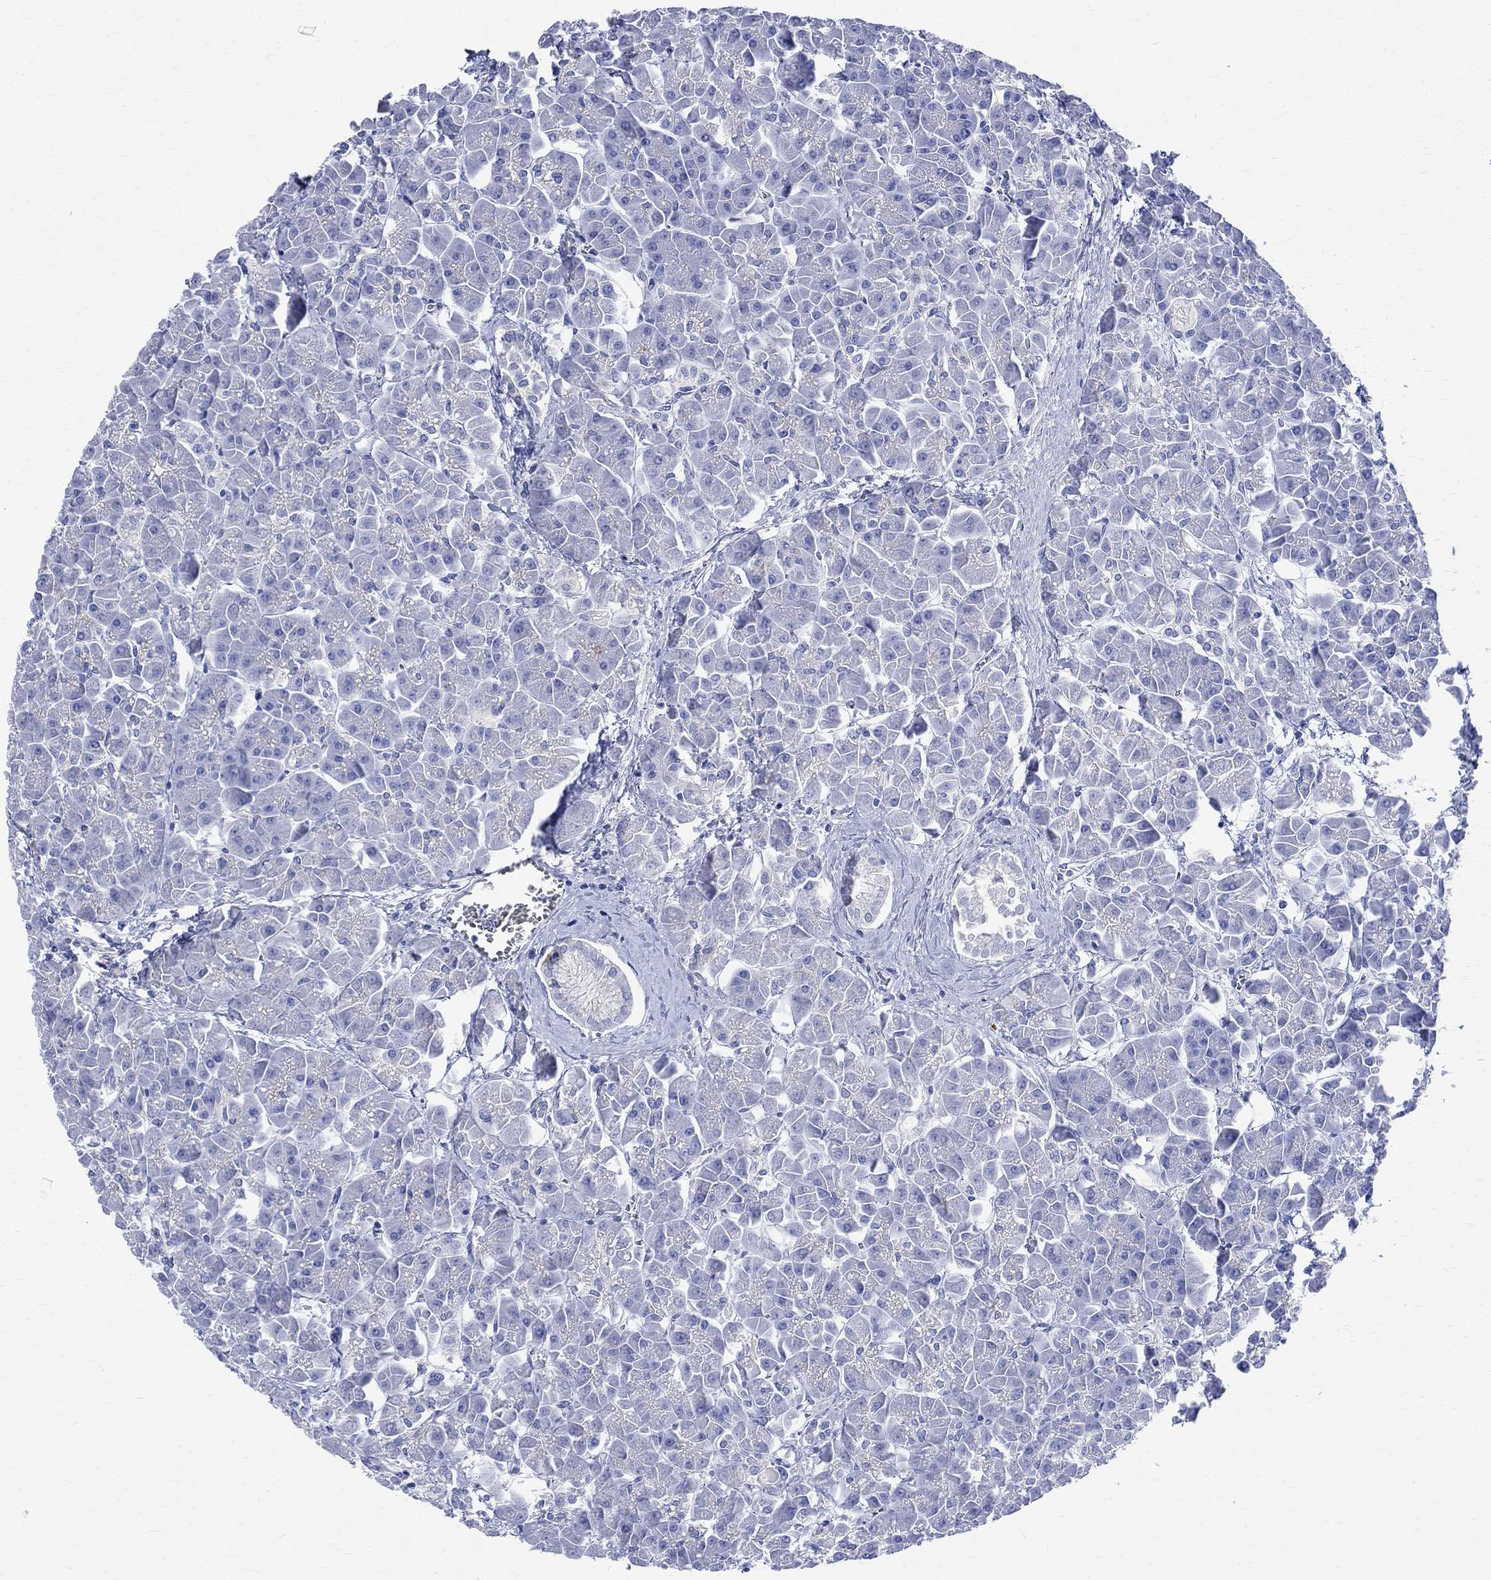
{"staining": {"intensity": "negative", "quantity": "none", "location": "none"}, "tissue": "pancreas", "cell_type": "Exocrine glandular cells", "image_type": "normal", "snomed": [{"axis": "morphology", "description": "Normal tissue, NOS"}, {"axis": "topography", "description": "Pancreas"}], "caption": "DAB (3,3'-diaminobenzidine) immunohistochemical staining of normal pancreas exhibits no significant positivity in exocrine glandular cells.", "gene": "PARVB", "patient": {"sex": "male", "age": 70}}